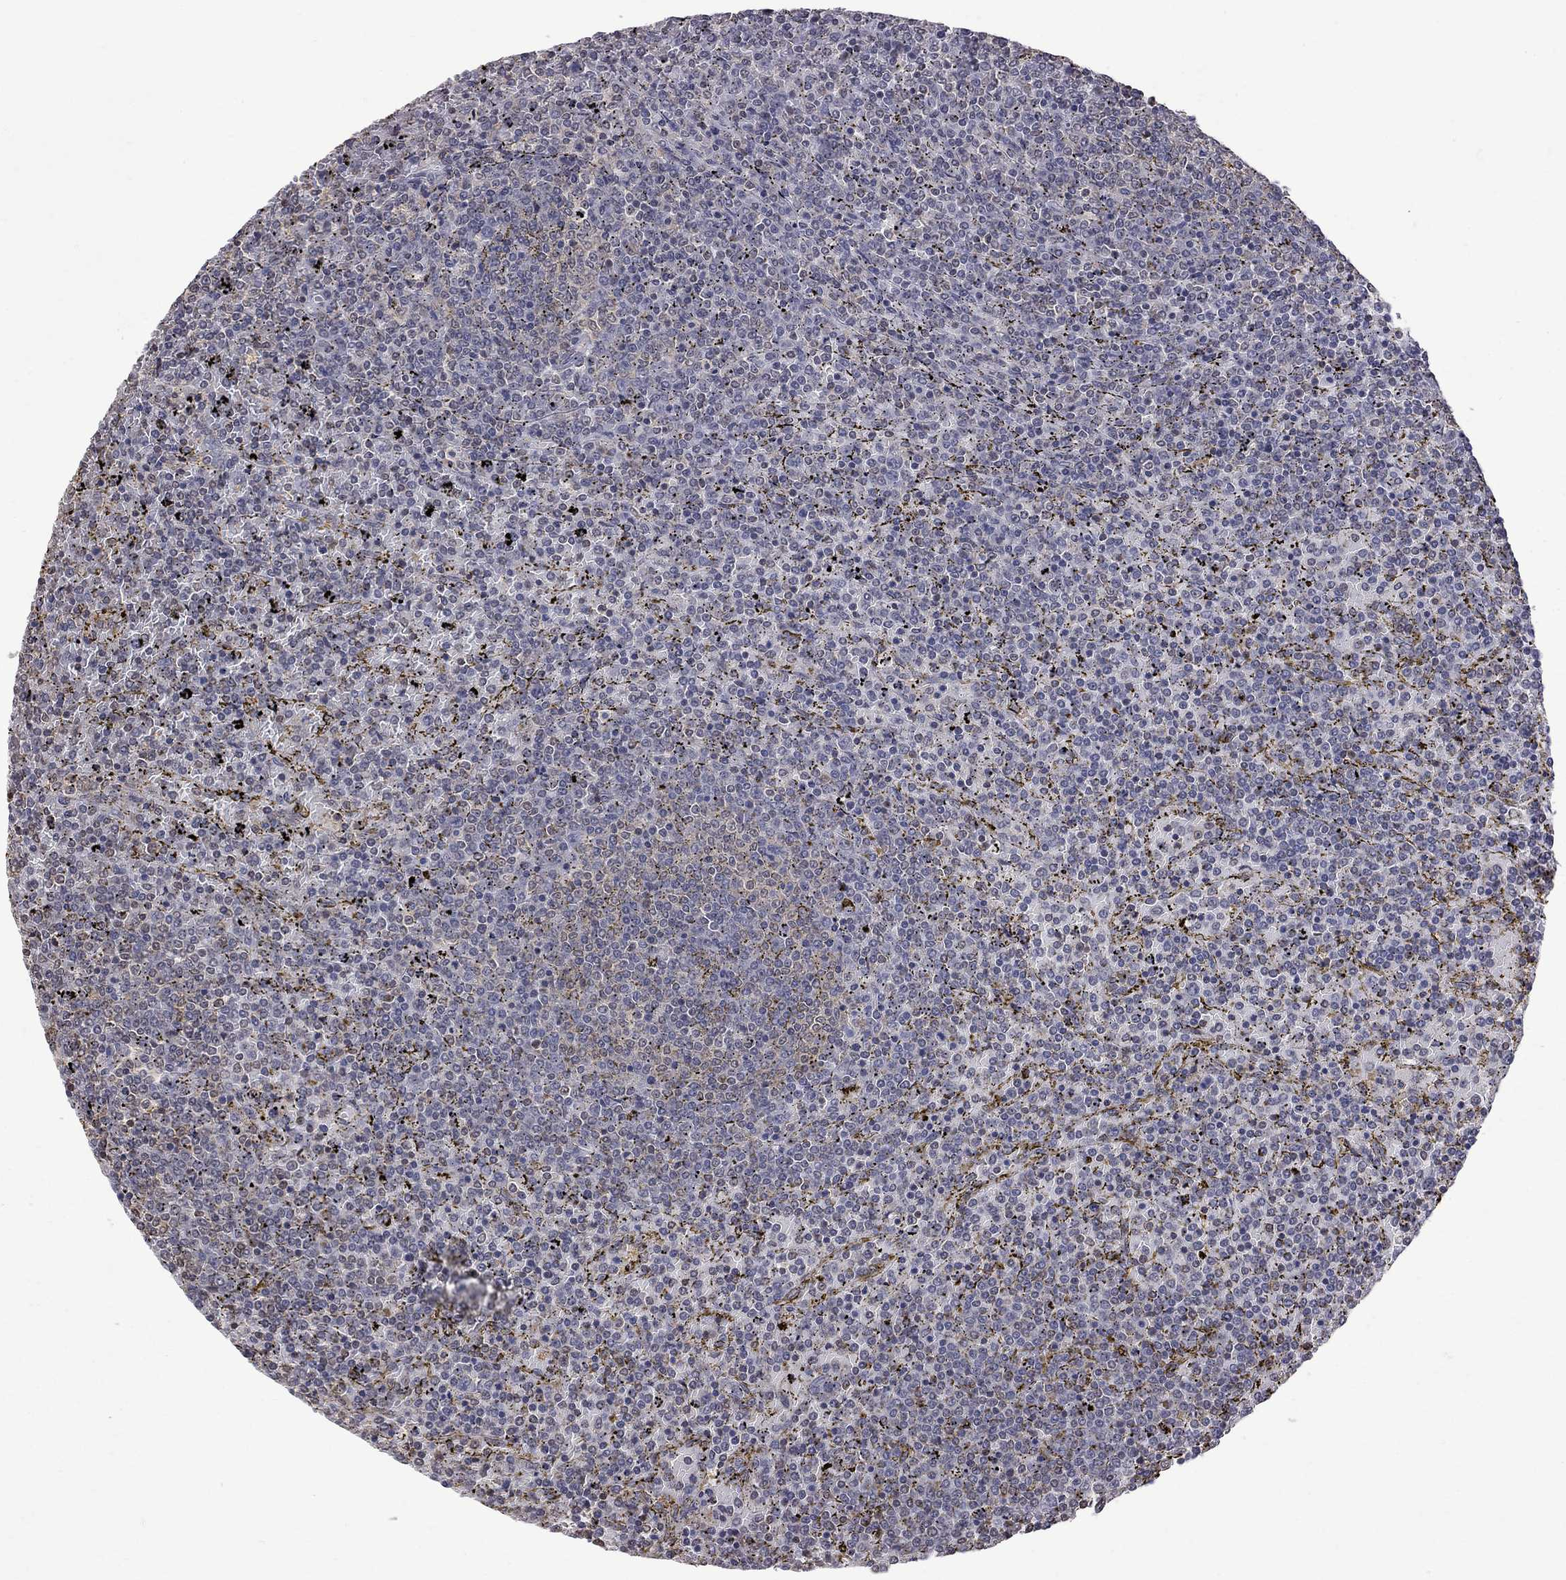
{"staining": {"intensity": "negative", "quantity": "none", "location": "none"}, "tissue": "lymphoma", "cell_type": "Tumor cells", "image_type": "cancer", "snomed": [{"axis": "morphology", "description": "Malignant lymphoma, non-Hodgkin's type, Low grade"}, {"axis": "topography", "description": "Spleen"}], "caption": "Immunohistochemistry (IHC) of human low-grade malignant lymphoma, non-Hodgkin's type reveals no positivity in tumor cells.", "gene": "RFWD3", "patient": {"sex": "female", "age": 77}}